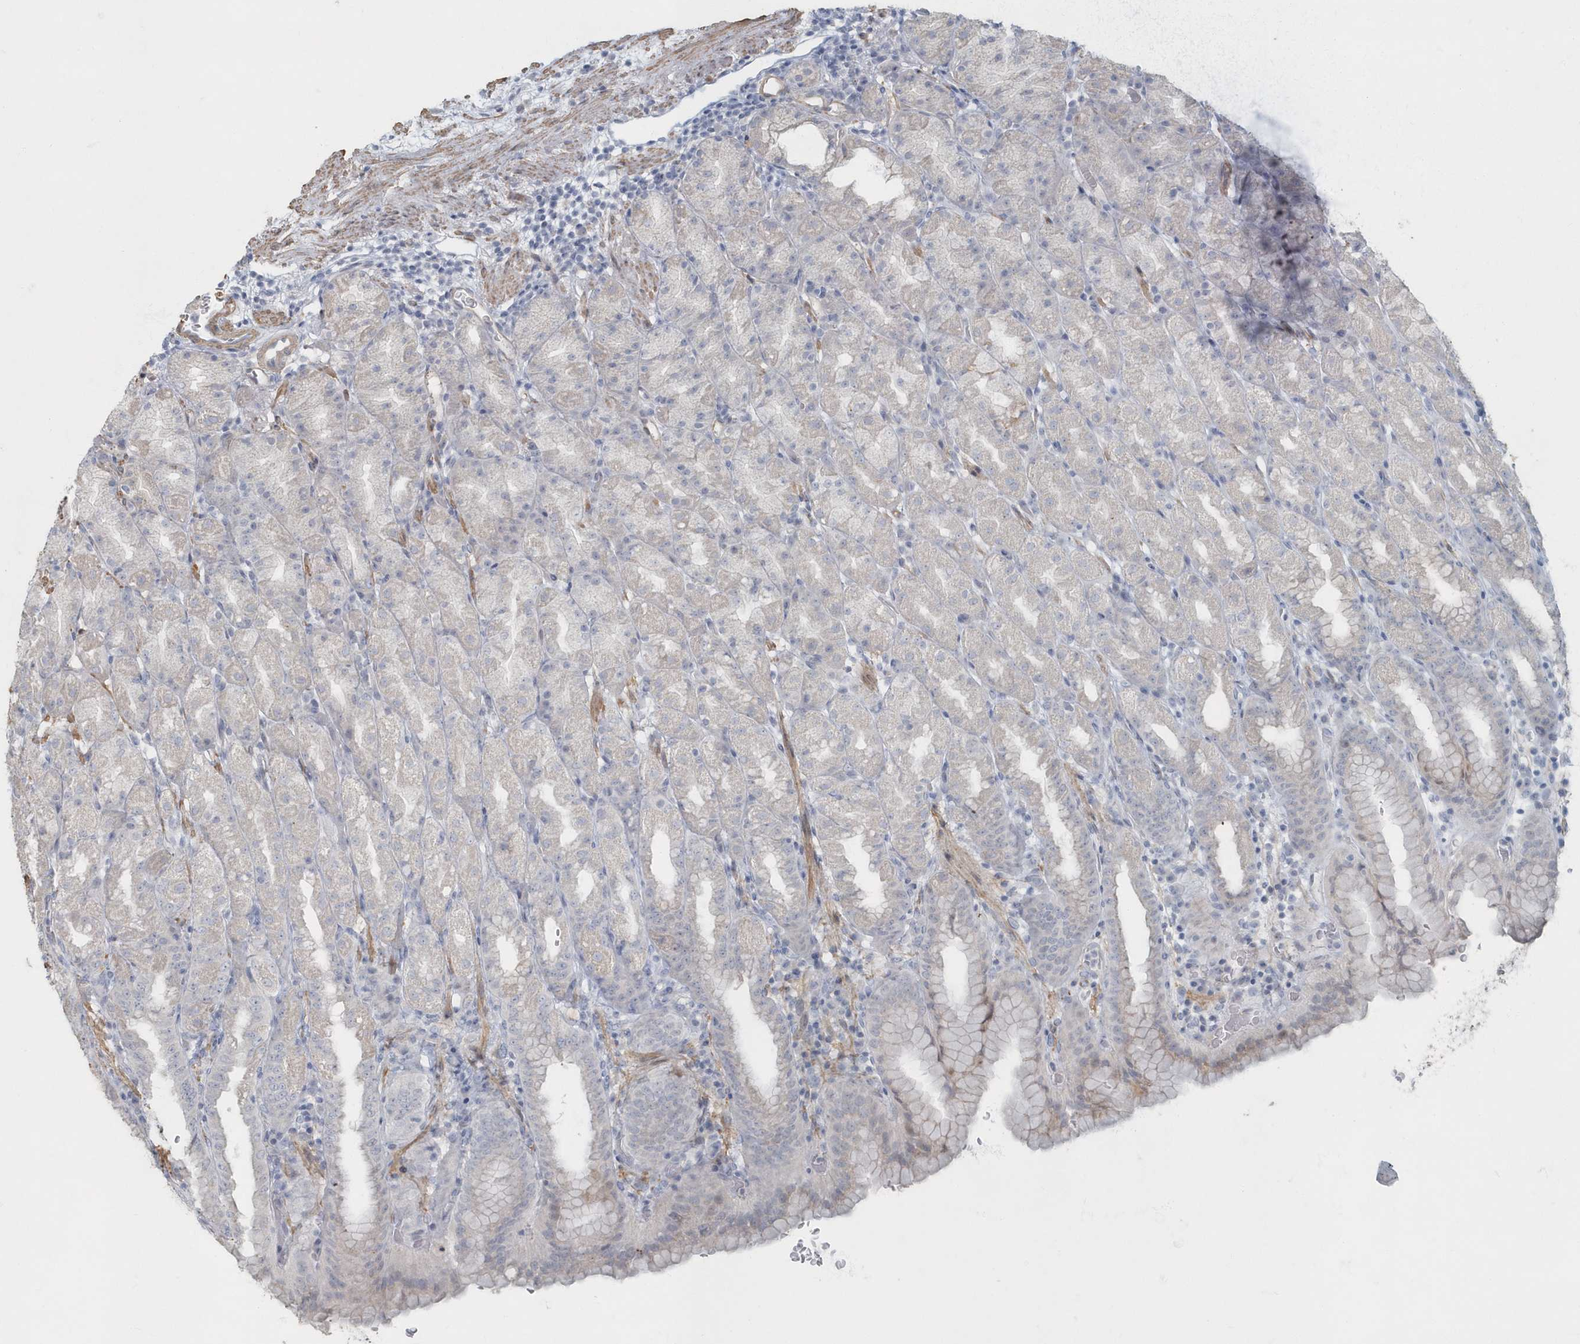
{"staining": {"intensity": "negative", "quantity": "none", "location": "none"}, "tissue": "stomach", "cell_type": "Glandular cells", "image_type": "normal", "snomed": [{"axis": "morphology", "description": "Normal tissue, NOS"}, {"axis": "topography", "description": "Stomach, upper"}], "caption": "Photomicrograph shows no significant protein staining in glandular cells of normal stomach. (IHC, brightfield microscopy, high magnification).", "gene": "MYOT", "patient": {"sex": "male", "age": 68}}